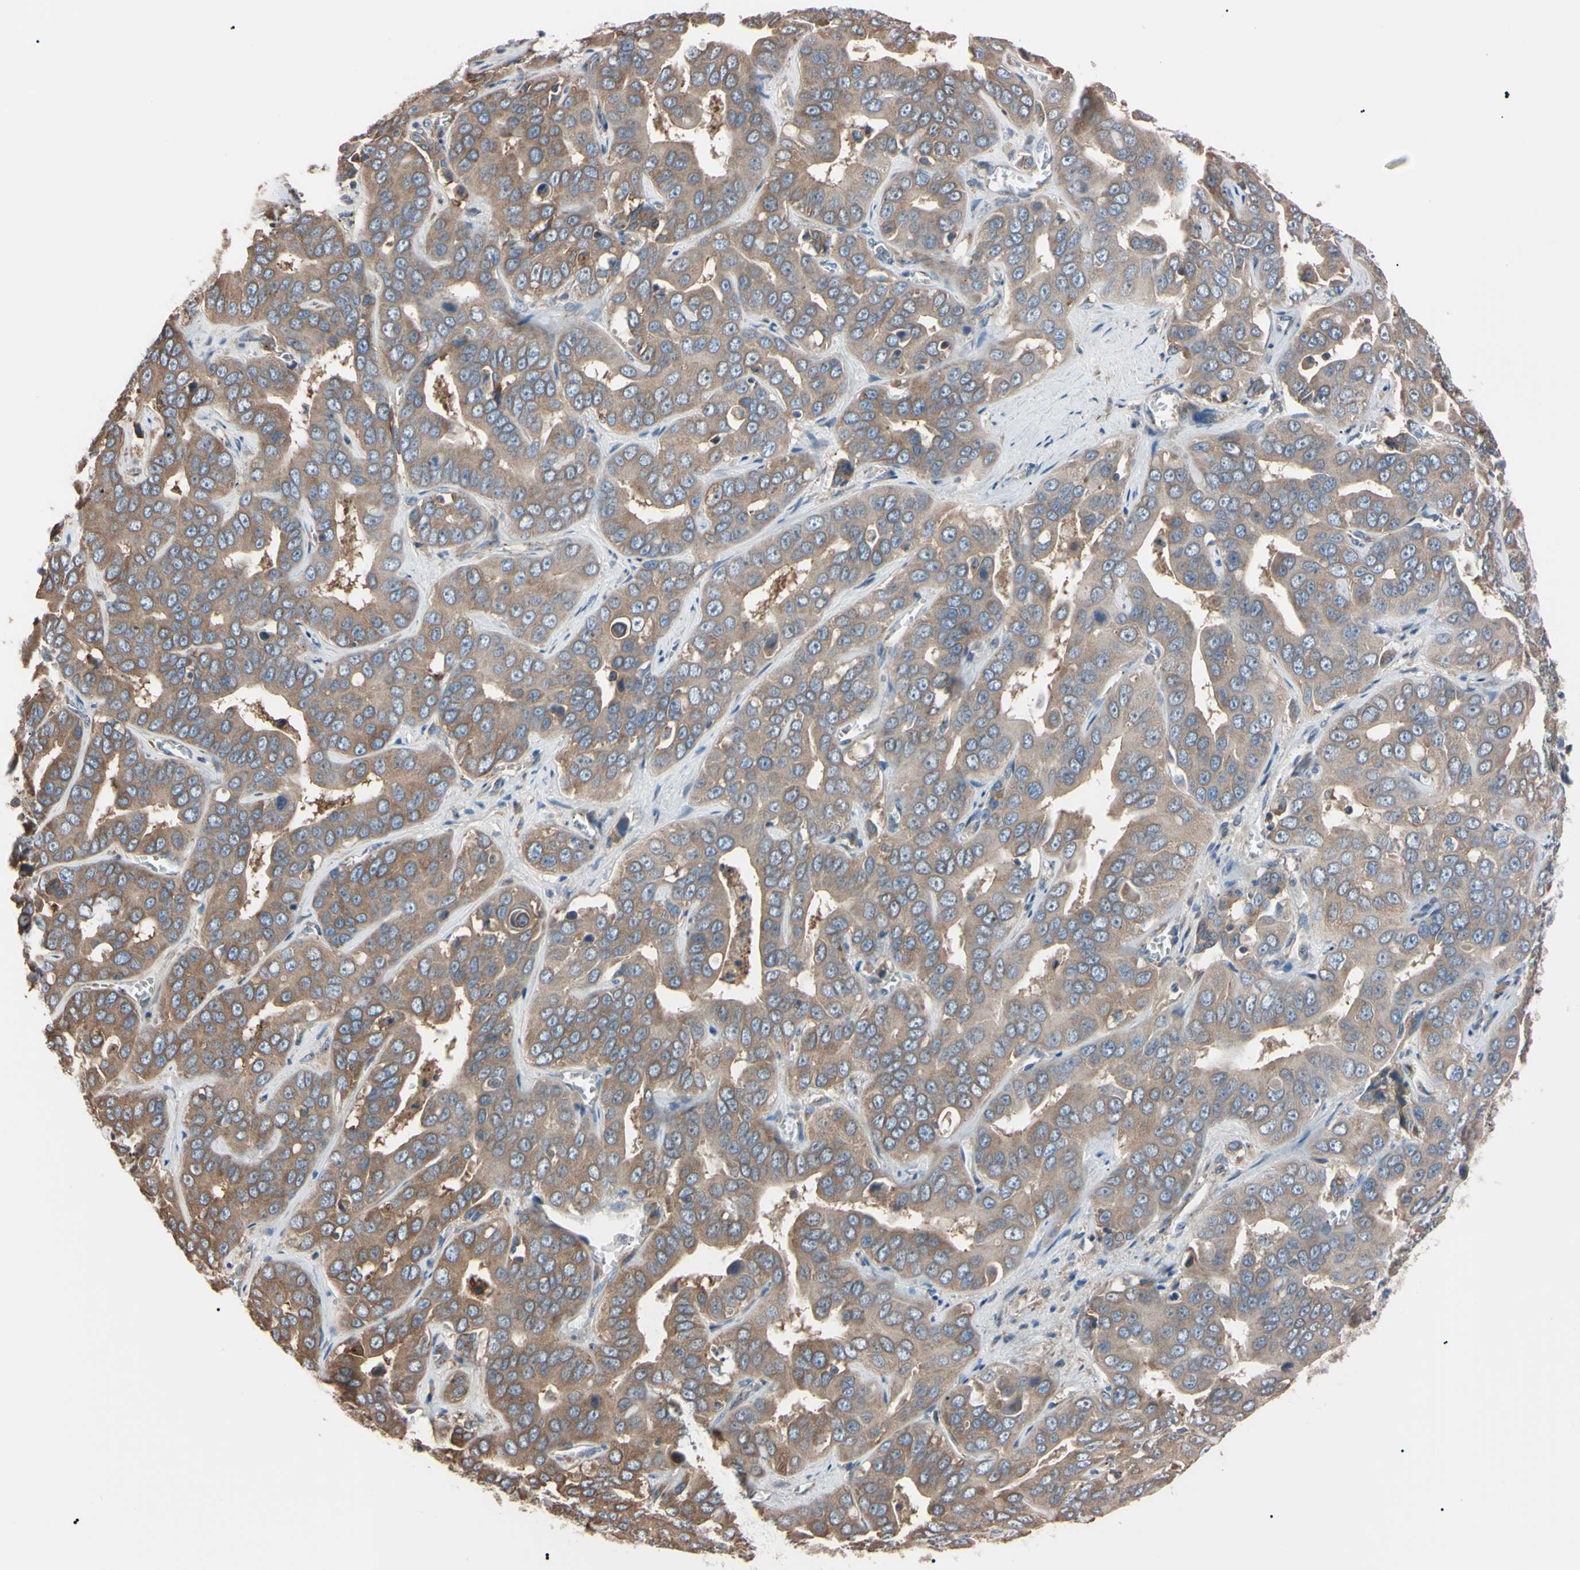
{"staining": {"intensity": "moderate", "quantity": ">75%", "location": "cytoplasmic/membranous"}, "tissue": "liver cancer", "cell_type": "Tumor cells", "image_type": "cancer", "snomed": [{"axis": "morphology", "description": "Cholangiocarcinoma"}, {"axis": "topography", "description": "Liver"}], "caption": "Immunohistochemistry histopathology image of neoplastic tissue: liver cancer (cholangiocarcinoma) stained using immunohistochemistry demonstrates medium levels of moderate protein expression localized specifically in the cytoplasmic/membranous of tumor cells, appearing as a cytoplasmic/membranous brown color.", "gene": "PRKACA", "patient": {"sex": "female", "age": 52}}